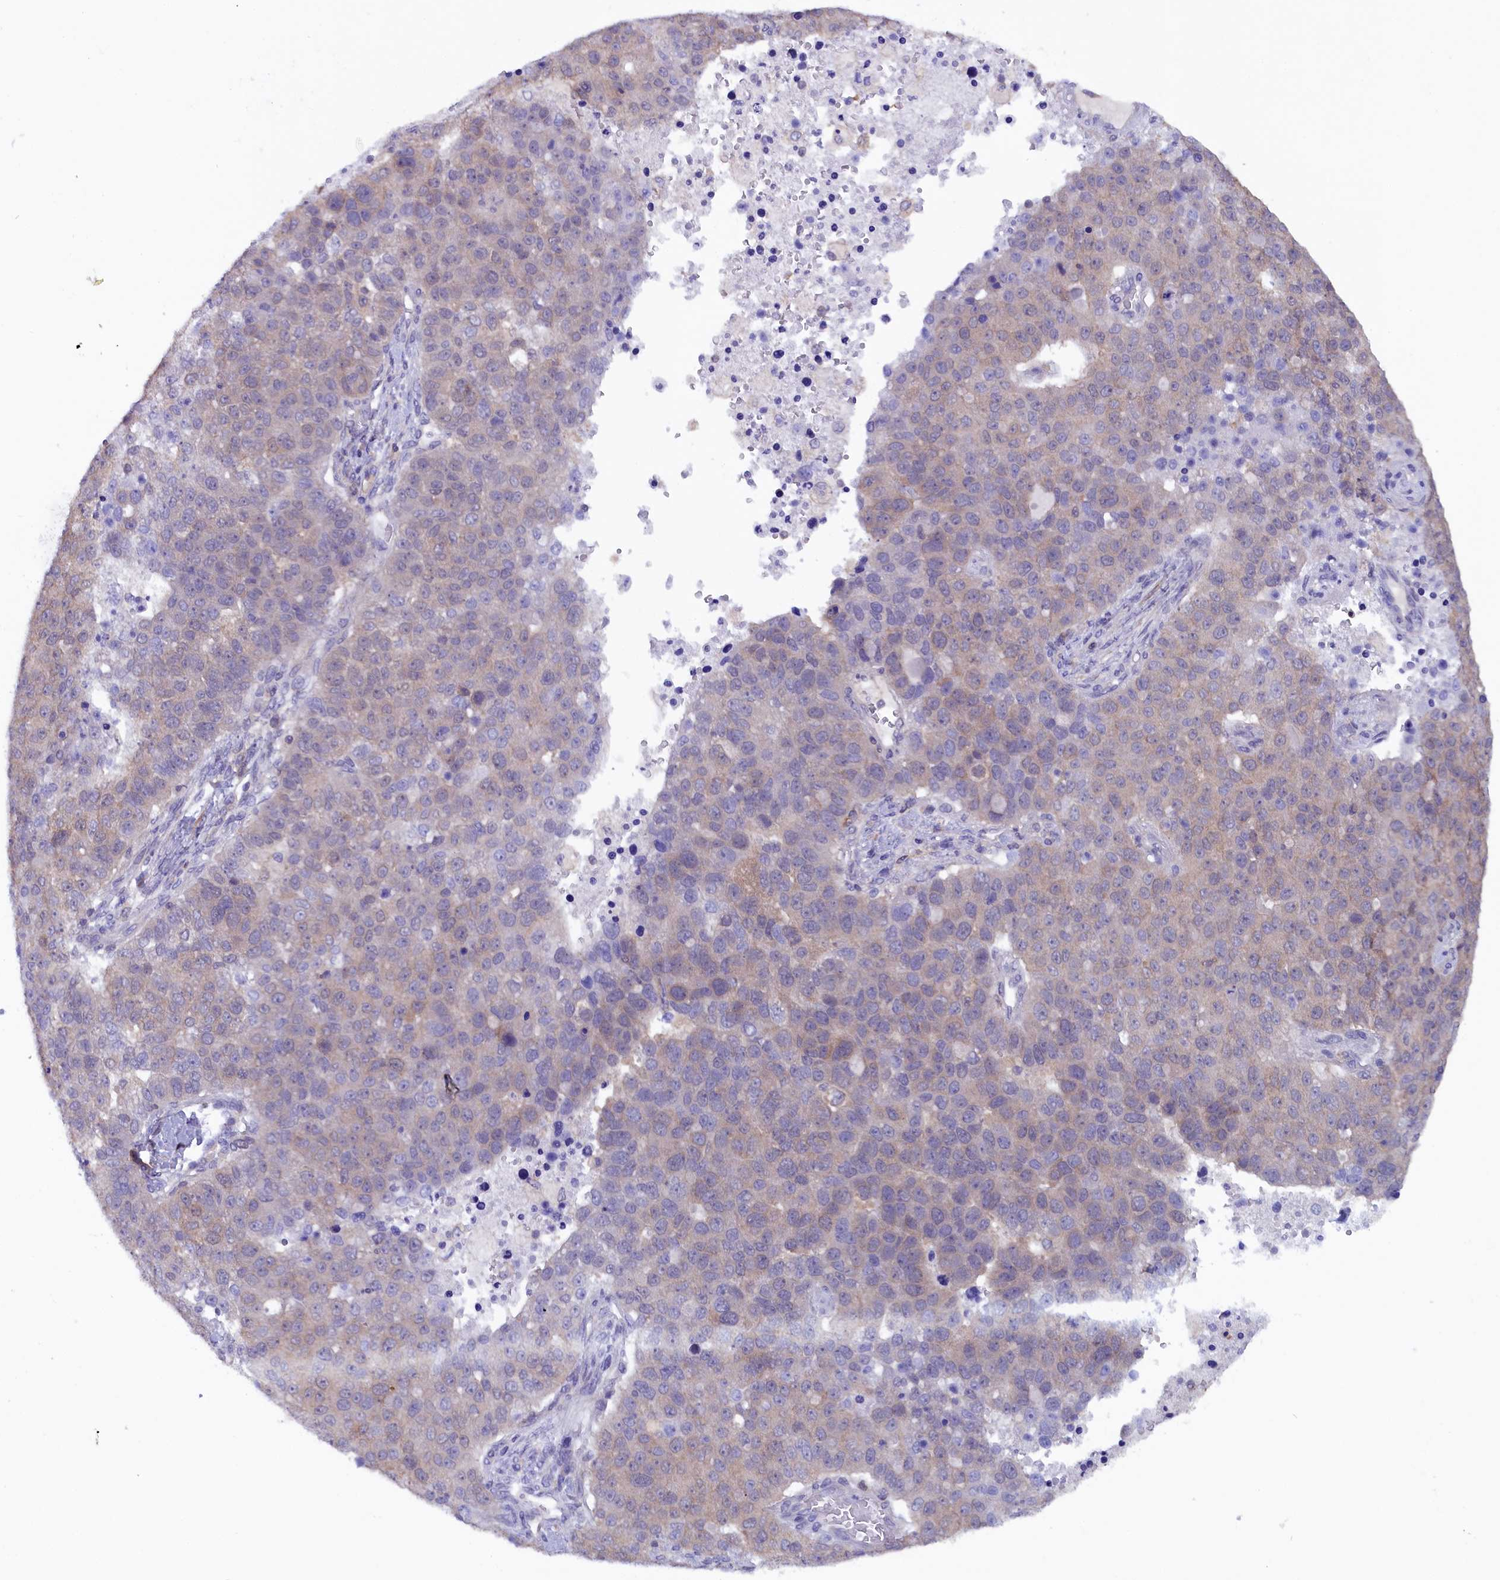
{"staining": {"intensity": "negative", "quantity": "none", "location": "none"}, "tissue": "pancreatic cancer", "cell_type": "Tumor cells", "image_type": "cancer", "snomed": [{"axis": "morphology", "description": "Adenocarcinoma, NOS"}, {"axis": "topography", "description": "Pancreas"}], "caption": "Tumor cells are negative for brown protein staining in adenocarcinoma (pancreatic).", "gene": "JPT2", "patient": {"sex": "female", "age": 61}}